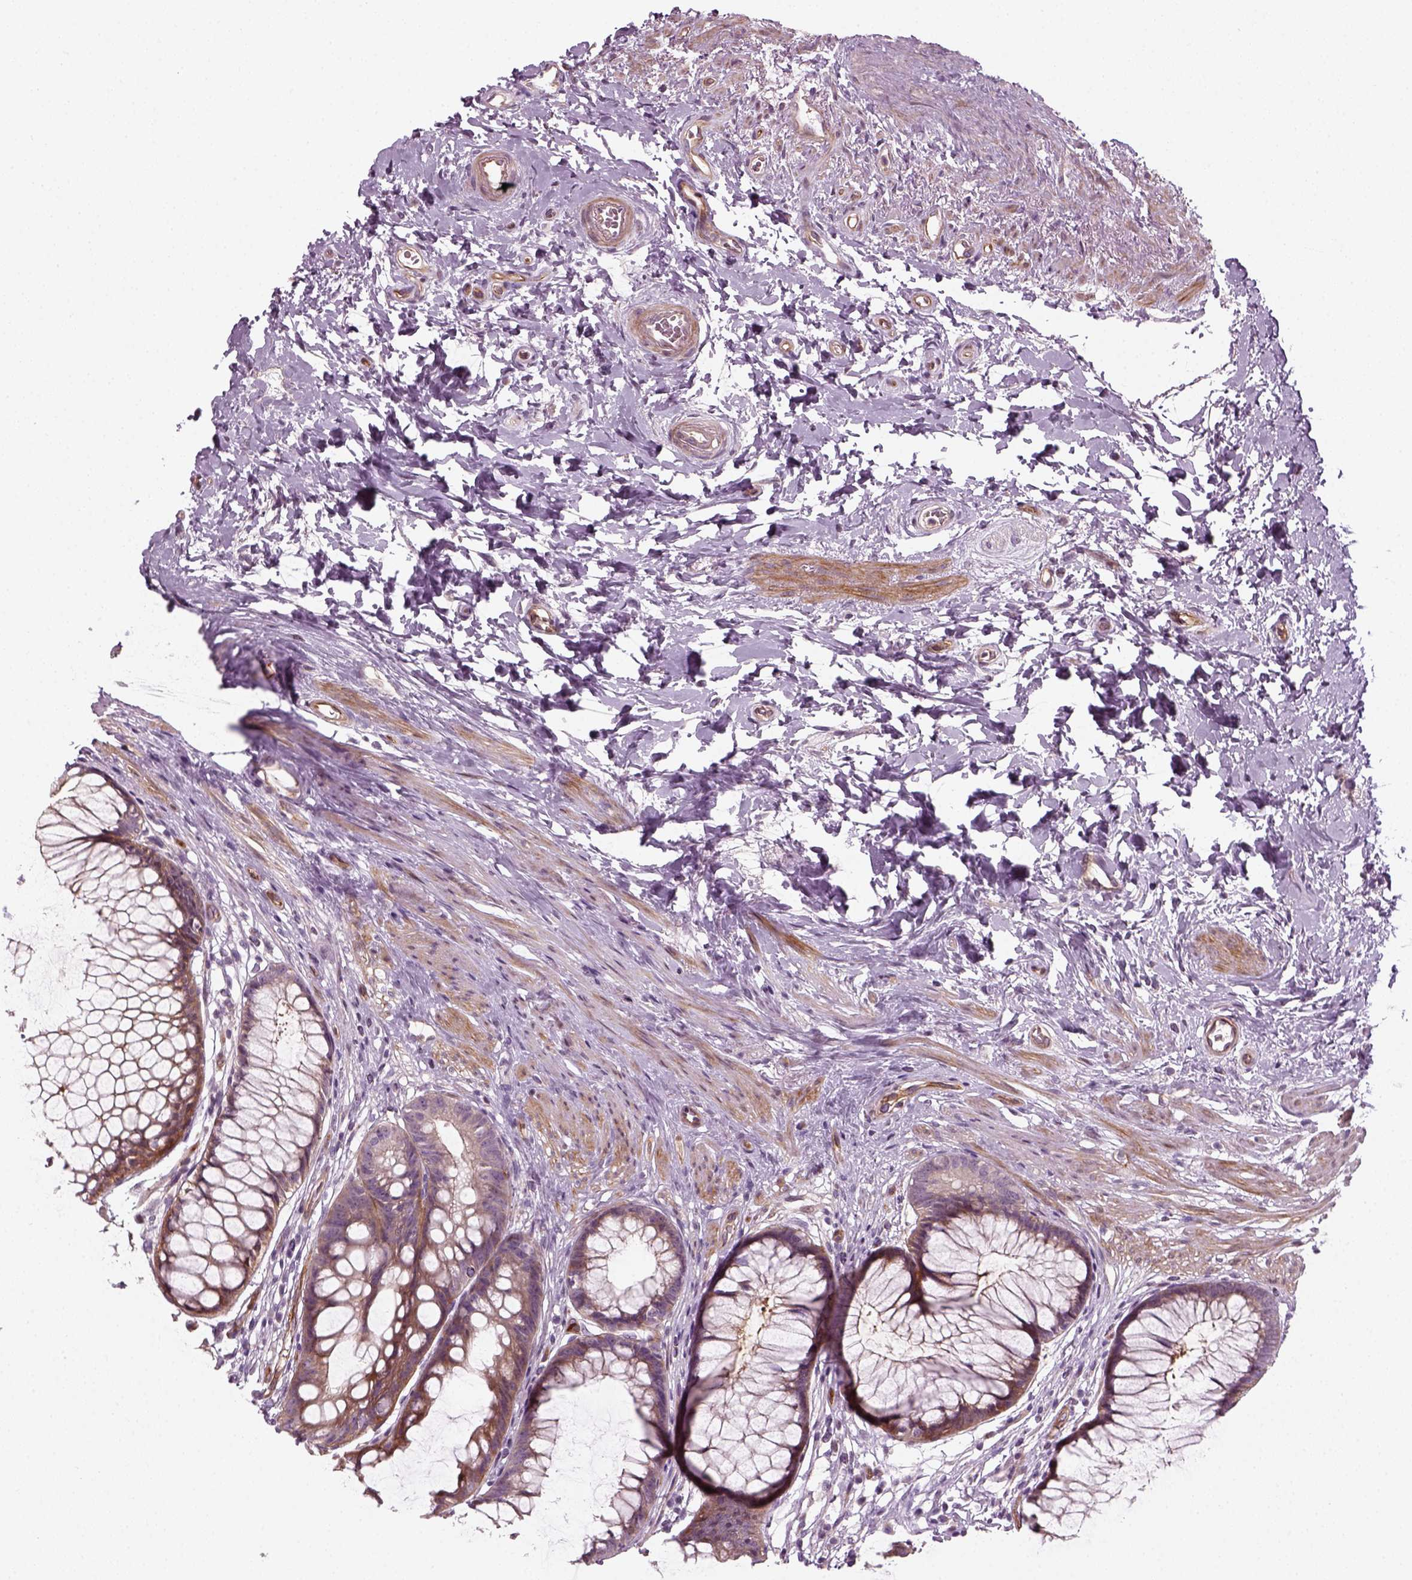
{"staining": {"intensity": "moderate", "quantity": ">75%", "location": "cytoplasmic/membranous"}, "tissue": "rectum", "cell_type": "Glandular cells", "image_type": "normal", "snomed": [{"axis": "morphology", "description": "Normal tissue, NOS"}, {"axis": "topography", "description": "Smooth muscle"}, {"axis": "topography", "description": "Rectum"}], "caption": "An immunohistochemistry image of normal tissue is shown. Protein staining in brown shows moderate cytoplasmic/membranous positivity in rectum within glandular cells.", "gene": "DNASE1L1", "patient": {"sex": "male", "age": 53}}